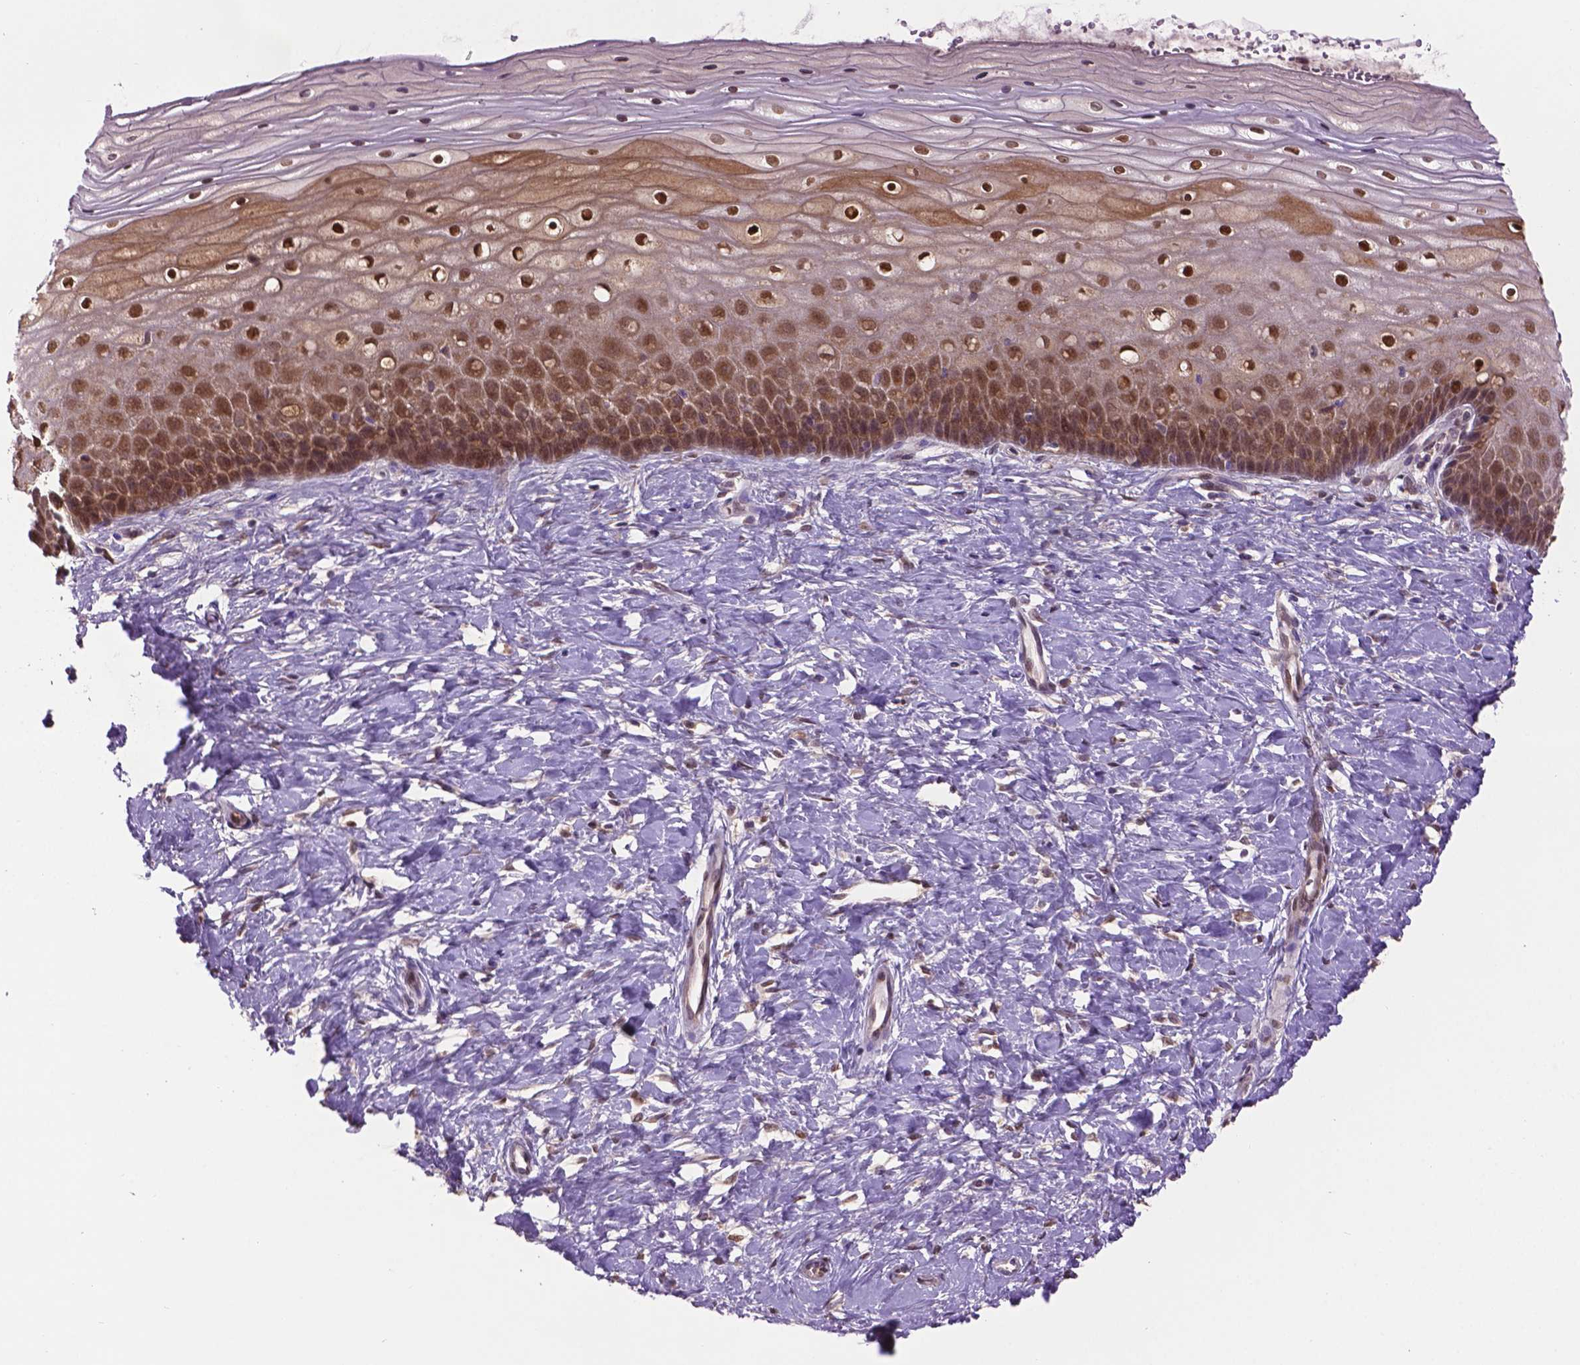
{"staining": {"intensity": "moderate", "quantity": ">75%", "location": "cytoplasmic/membranous,nuclear"}, "tissue": "cervix", "cell_type": "Glandular cells", "image_type": "normal", "snomed": [{"axis": "morphology", "description": "Normal tissue, NOS"}, {"axis": "topography", "description": "Cervix"}], "caption": "Protein staining exhibits moderate cytoplasmic/membranous,nuclear expression in about >75% of glandular cells in benign cervix.", "gene": "ENSG00000289700", "patient": {"sex": "female", "age": 37}}